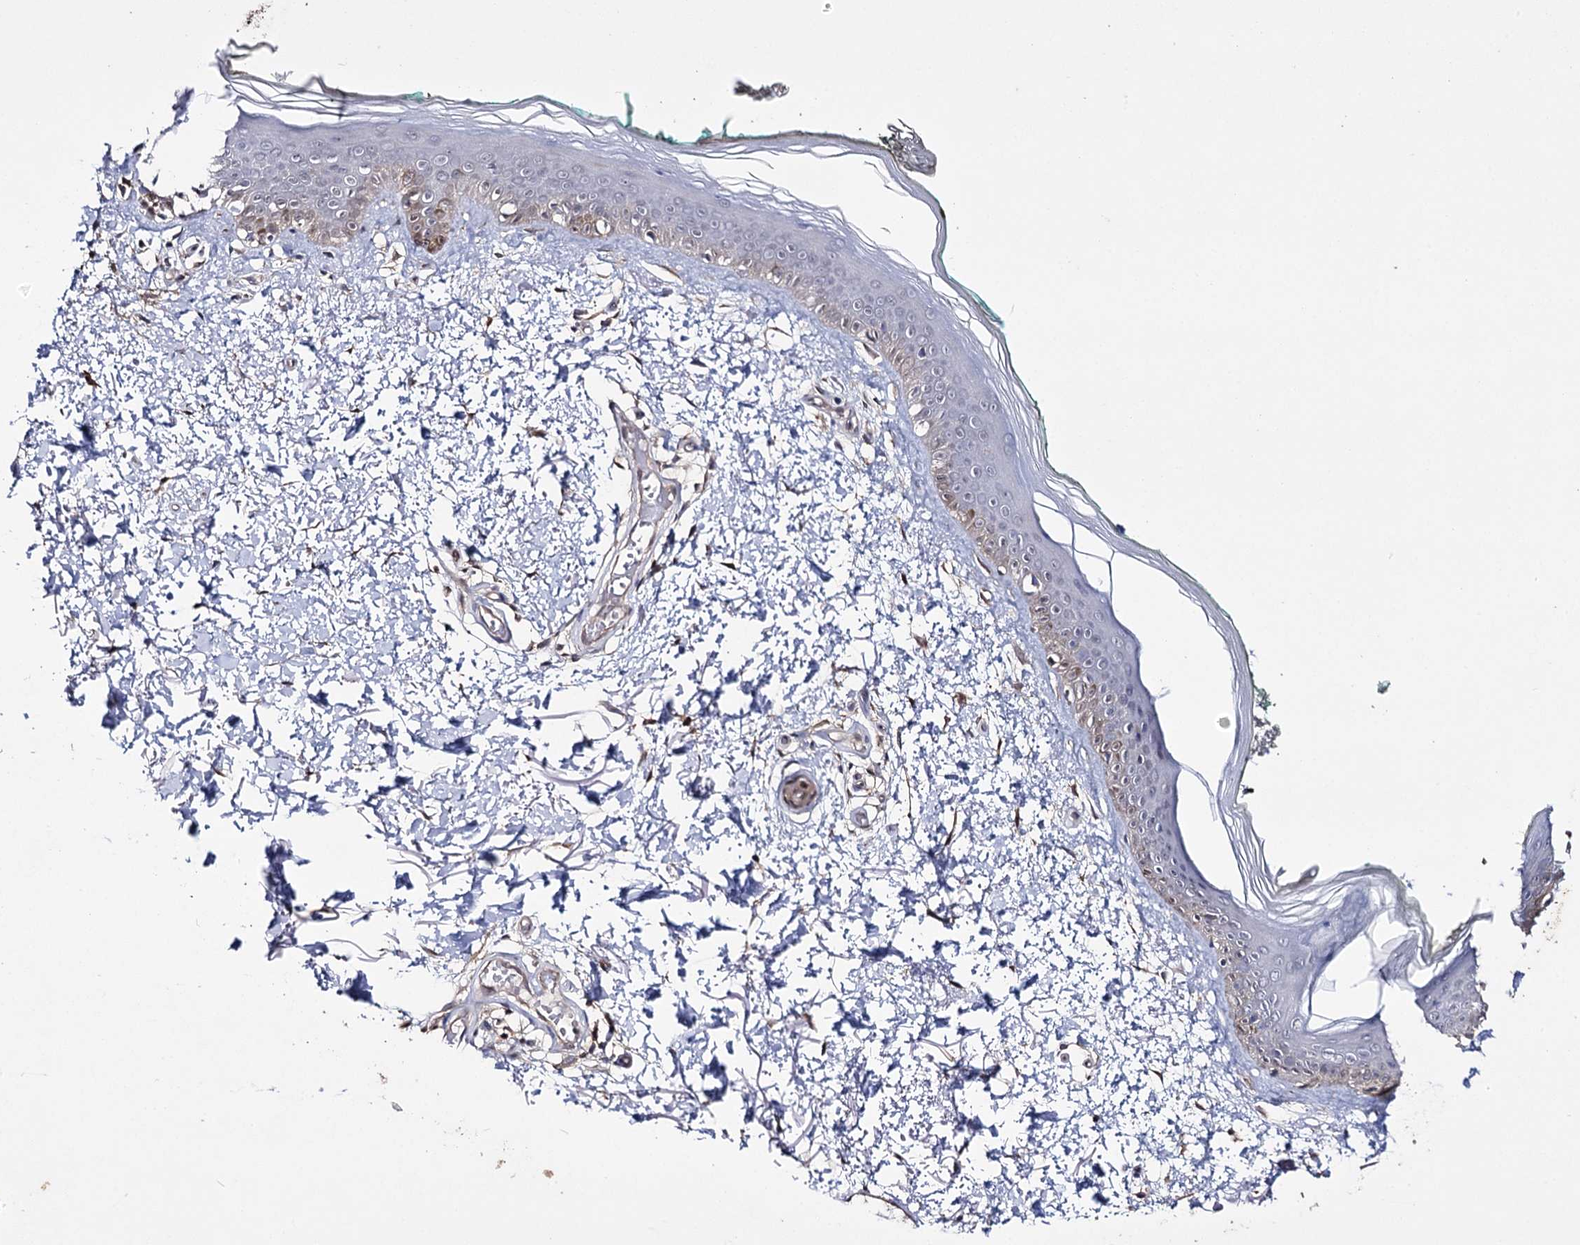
{"staining": {"intensity": "moderate", "quantity": "25%-75%", "location": "cytoplasmic/membranous,nuclear"}, "tissue": "skin", "cell_type": "Fibroblasts", "image_type": "normal", "snomed": [{"axis": "morphology", "description": "Normal tissue, NOS"}, {"axis": "topography", "description": "Skin"}], "caption": "About 25%-75% of fibroblasts in benign skin show moderate cytoplasmic/membranous,nuclear protein expression as visualized by brown immunohistochemical staining.", "gene": "PTER", "patient": {"sex": "male", "age": 62}}